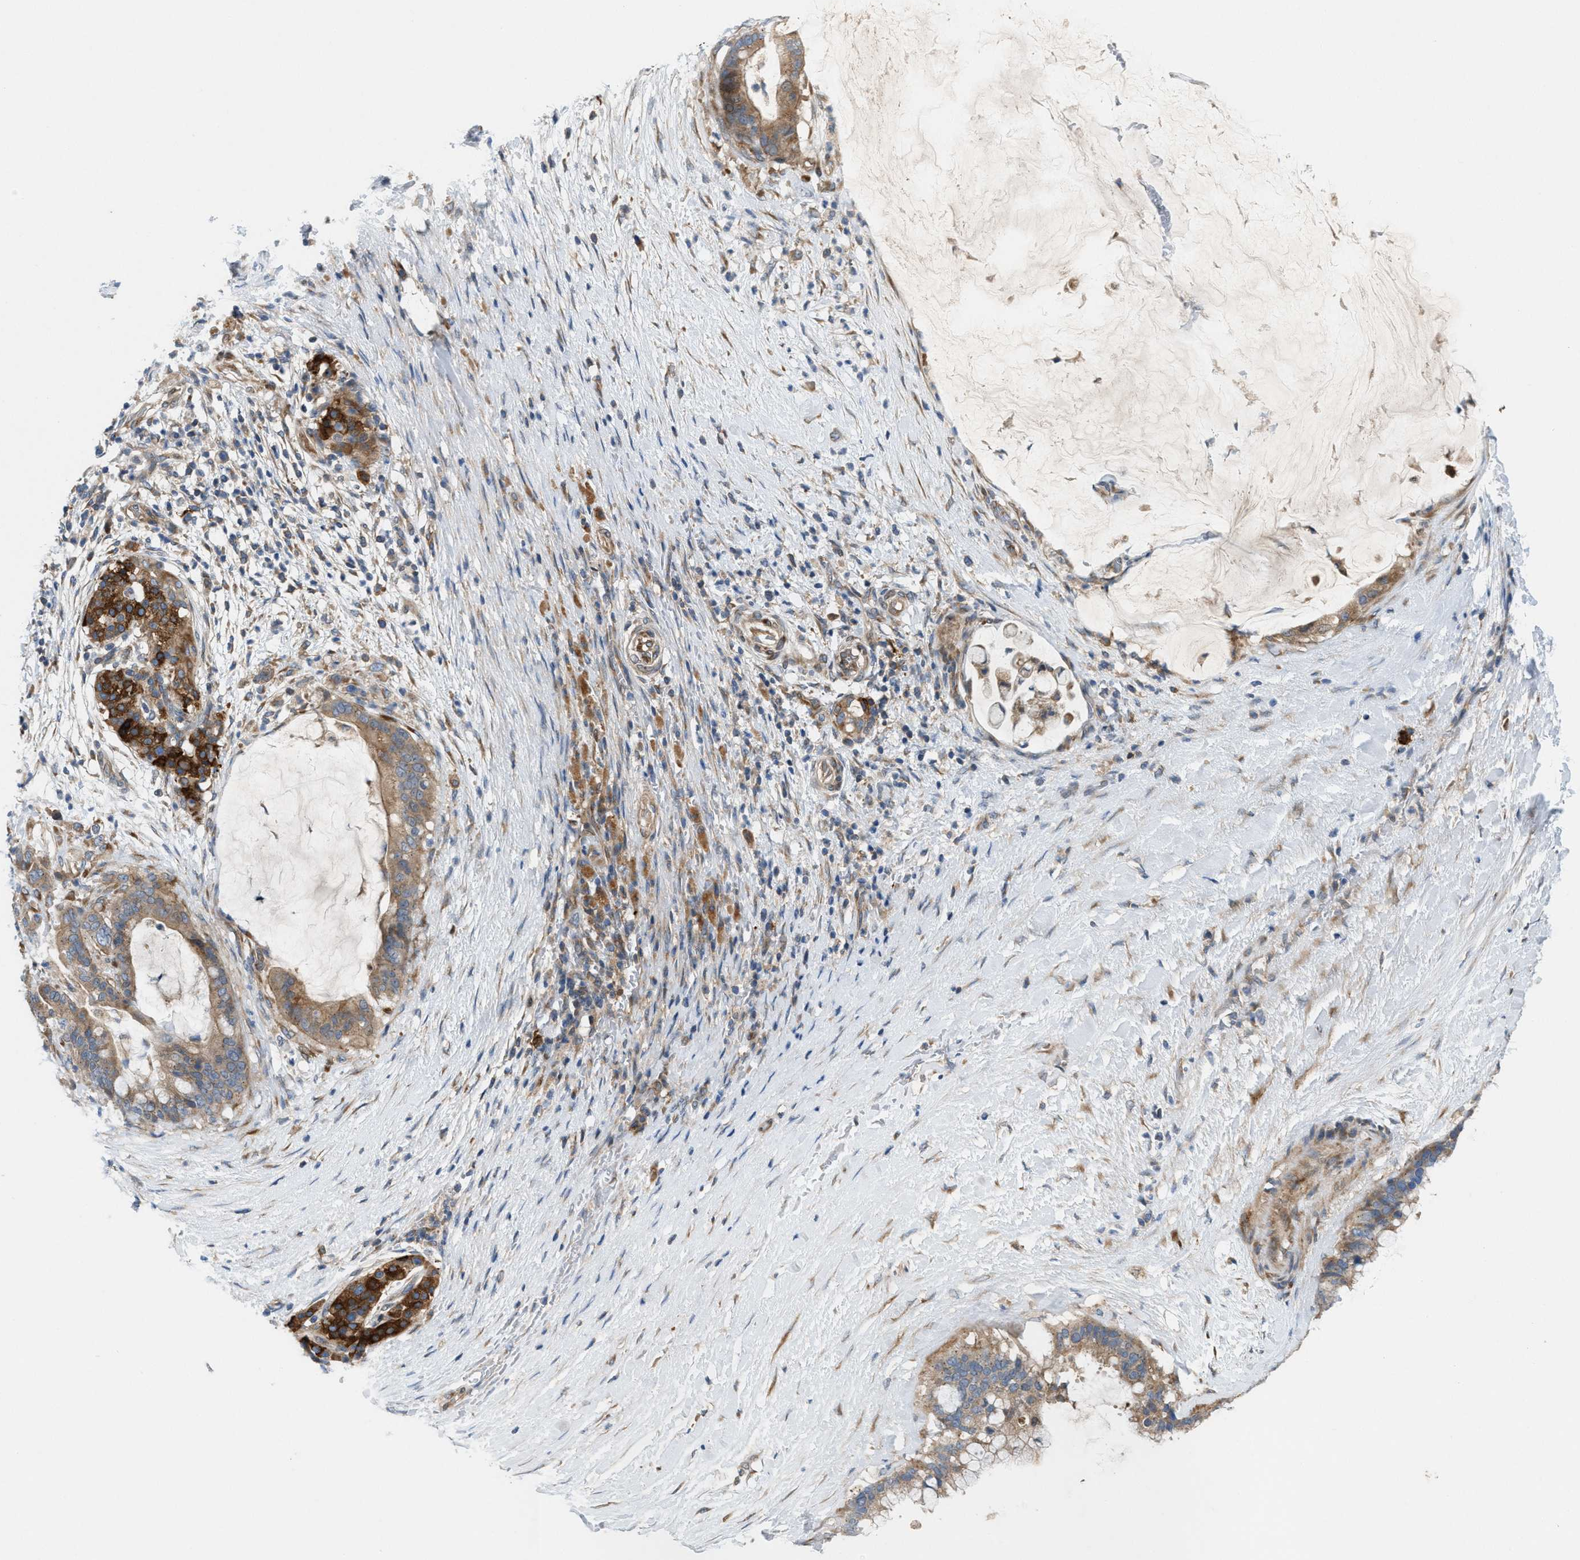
{"staining": {"intensity": "moderate", "quantity": ">75%", "location": "cytoplasmic/membranous"}, "tissue": "pancreatic cancer", "cell_type": "Tumor cells", "image_type": "cancer", "snomed": [{"axis": "morphology", "description": "Adenocarcinoma, NOS"}, {"axis": "topography", "description": "Pancreas"}], "caption": "Immunohistochemistry (IHC) image of neoplastic tissue: human pancreatic cancer stained using immunohistochemistry displays medium levels of moderate protein expression localized specifically in the cytoplasmic/membranous of tumor cells, appearing as a cytoplasmic/membranous brown color.", "gene": "CYB5D1", "patient": {"sex": "male", "age": 41}}